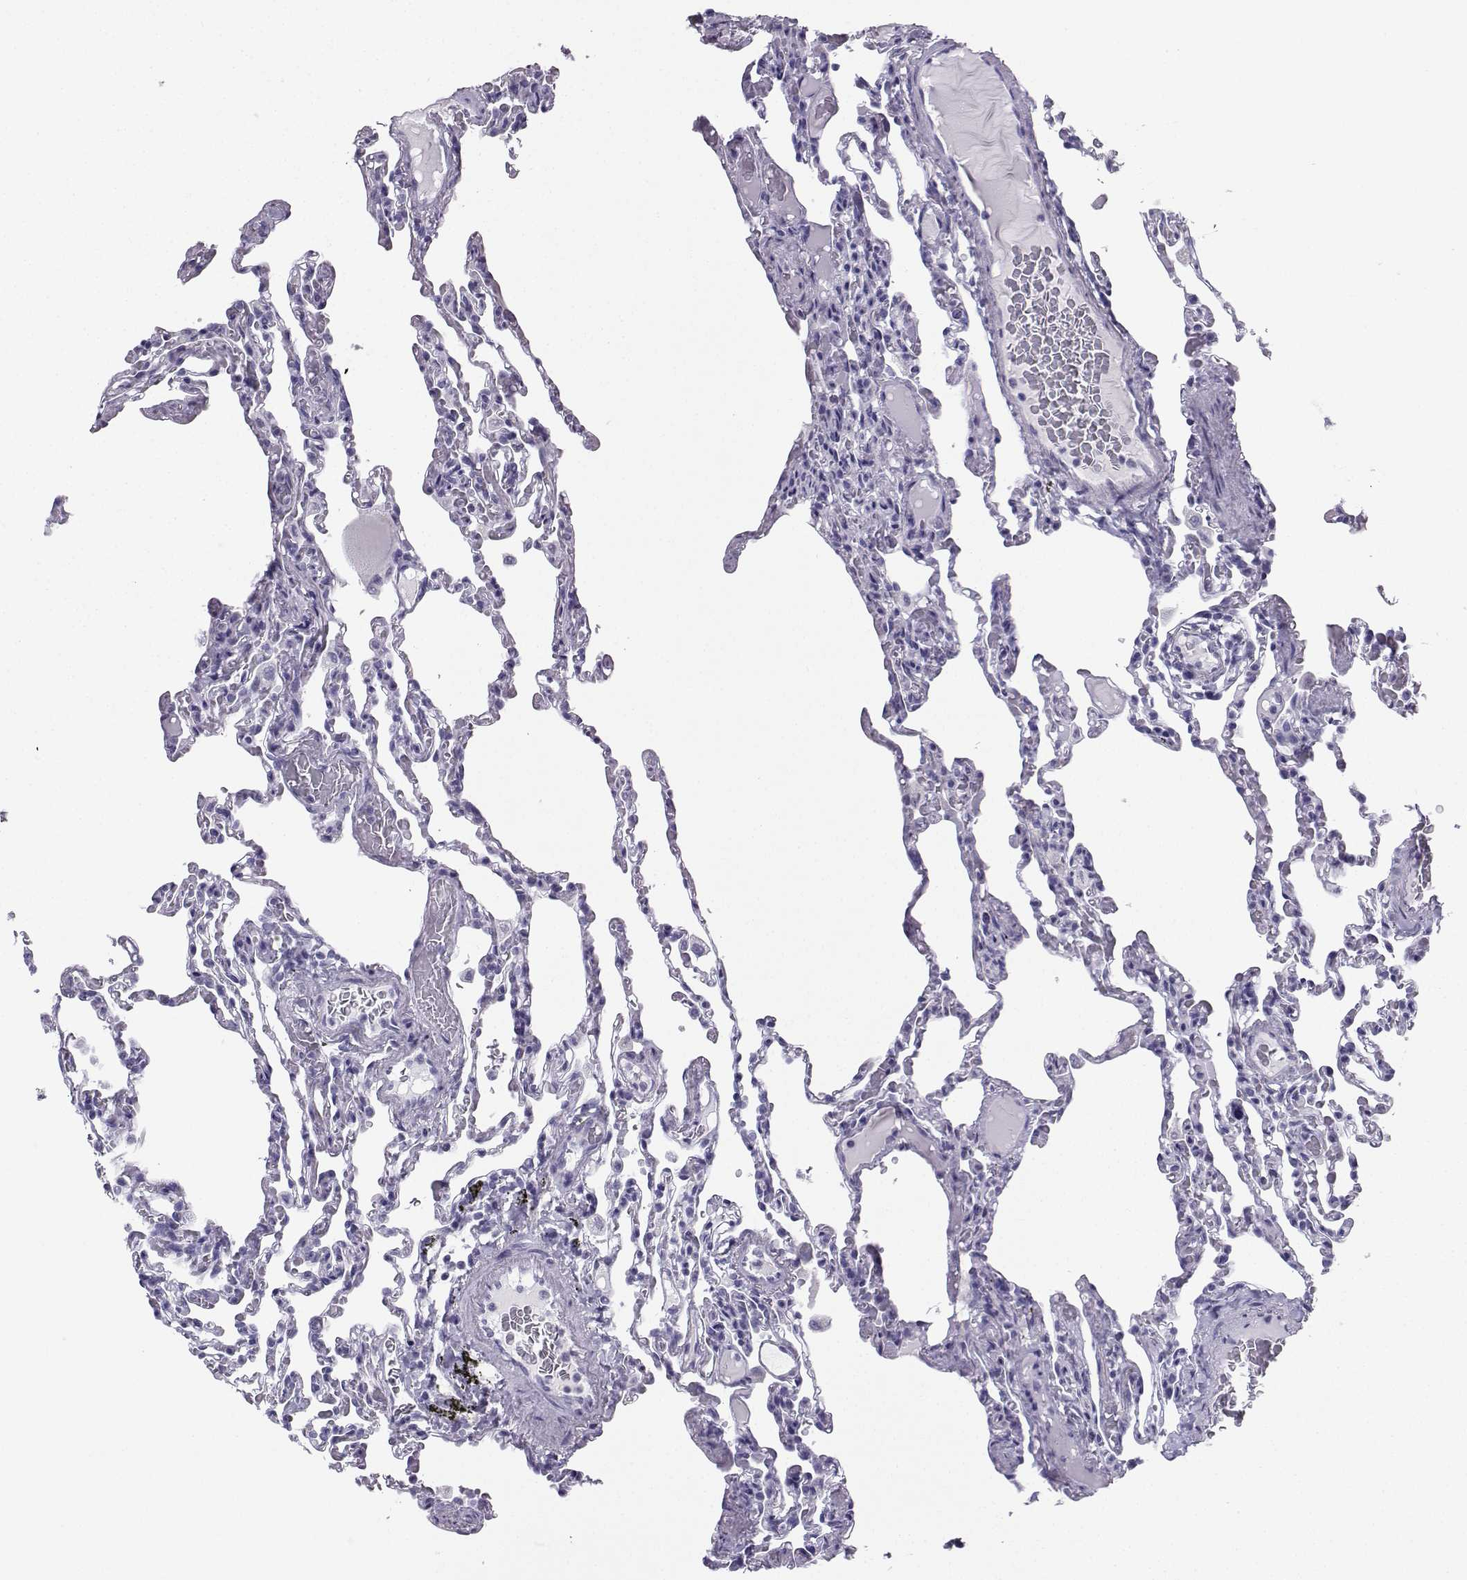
{"staining": {"intensity": "negative", "quantity": "none", "location": "none"}, "tissue": "lung", "cell_type": "Alveolar cells", "image_type": "normal", "snomed": [{"axis": "morphology", "description": "Normal tissue, NOS"}, {"axis": "topography", "description": "Lung"}], "caption": "Immunohistochemistry of benign human lung displays no staining in alveolar cells. (Brightfield microscopy of DAB IHC at high magnification).", "gene": "NEFL", "patient": {"sex": "female", "age": 43}}